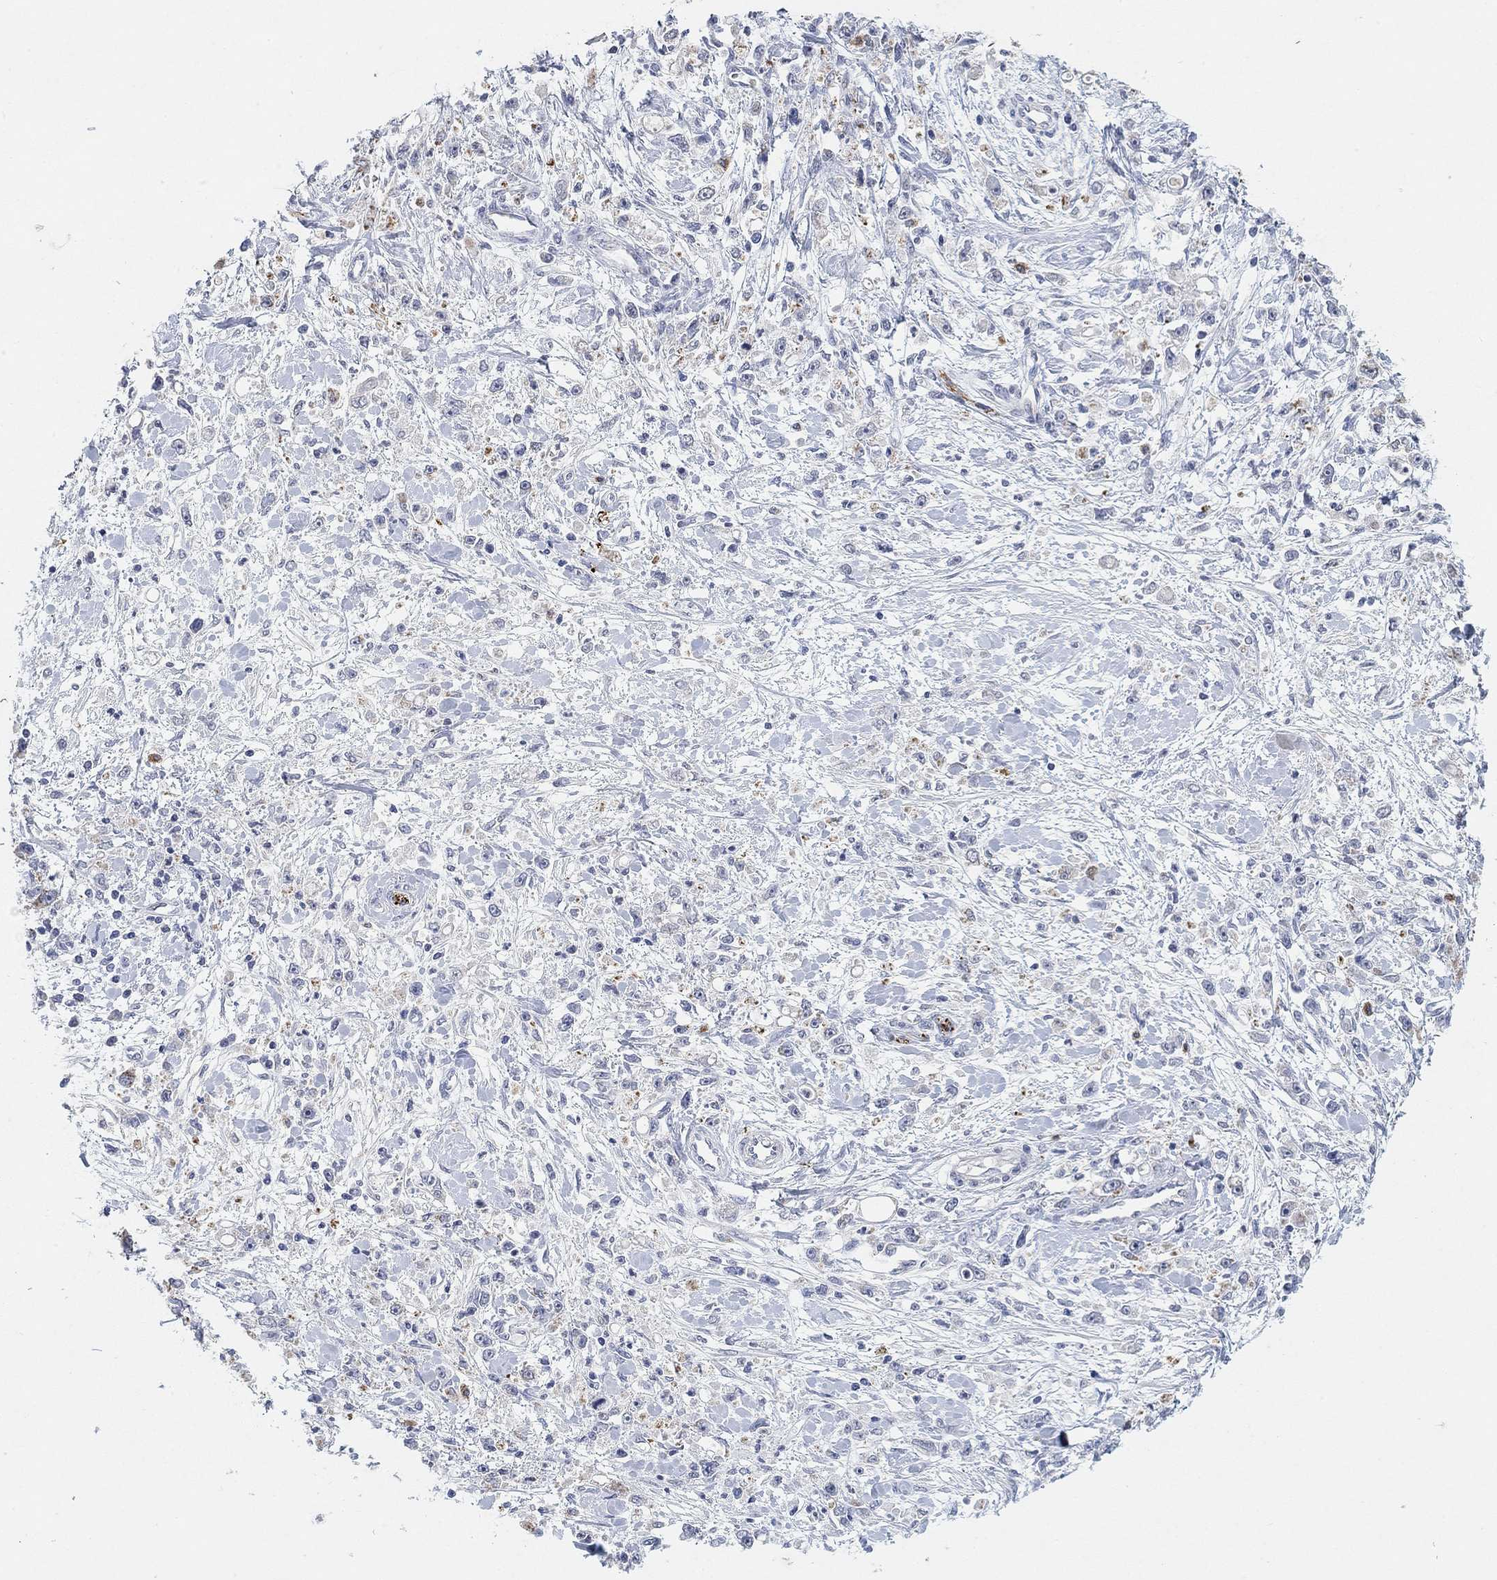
{"staining": {"intensity": "negative", "quantity": "none", "location": "none"}, "tissue": "stomach cancer", "cell_type": "Tumor cells", "image_type": "cancer", "snomed": [{"axis": "morphology", "description": "Adenocarcinoma, NOS"}, {"axis": "topography", "description": "Stomach"}], "caption": "Immunohistochemistry (IHC) photomicrograph of adenocarcinoma (stomach) stained for a protein (brown), which reveals no positivity in tumor cells.", "gene": "VAT1L", "patient": {"sex": "female", "age": 59}}